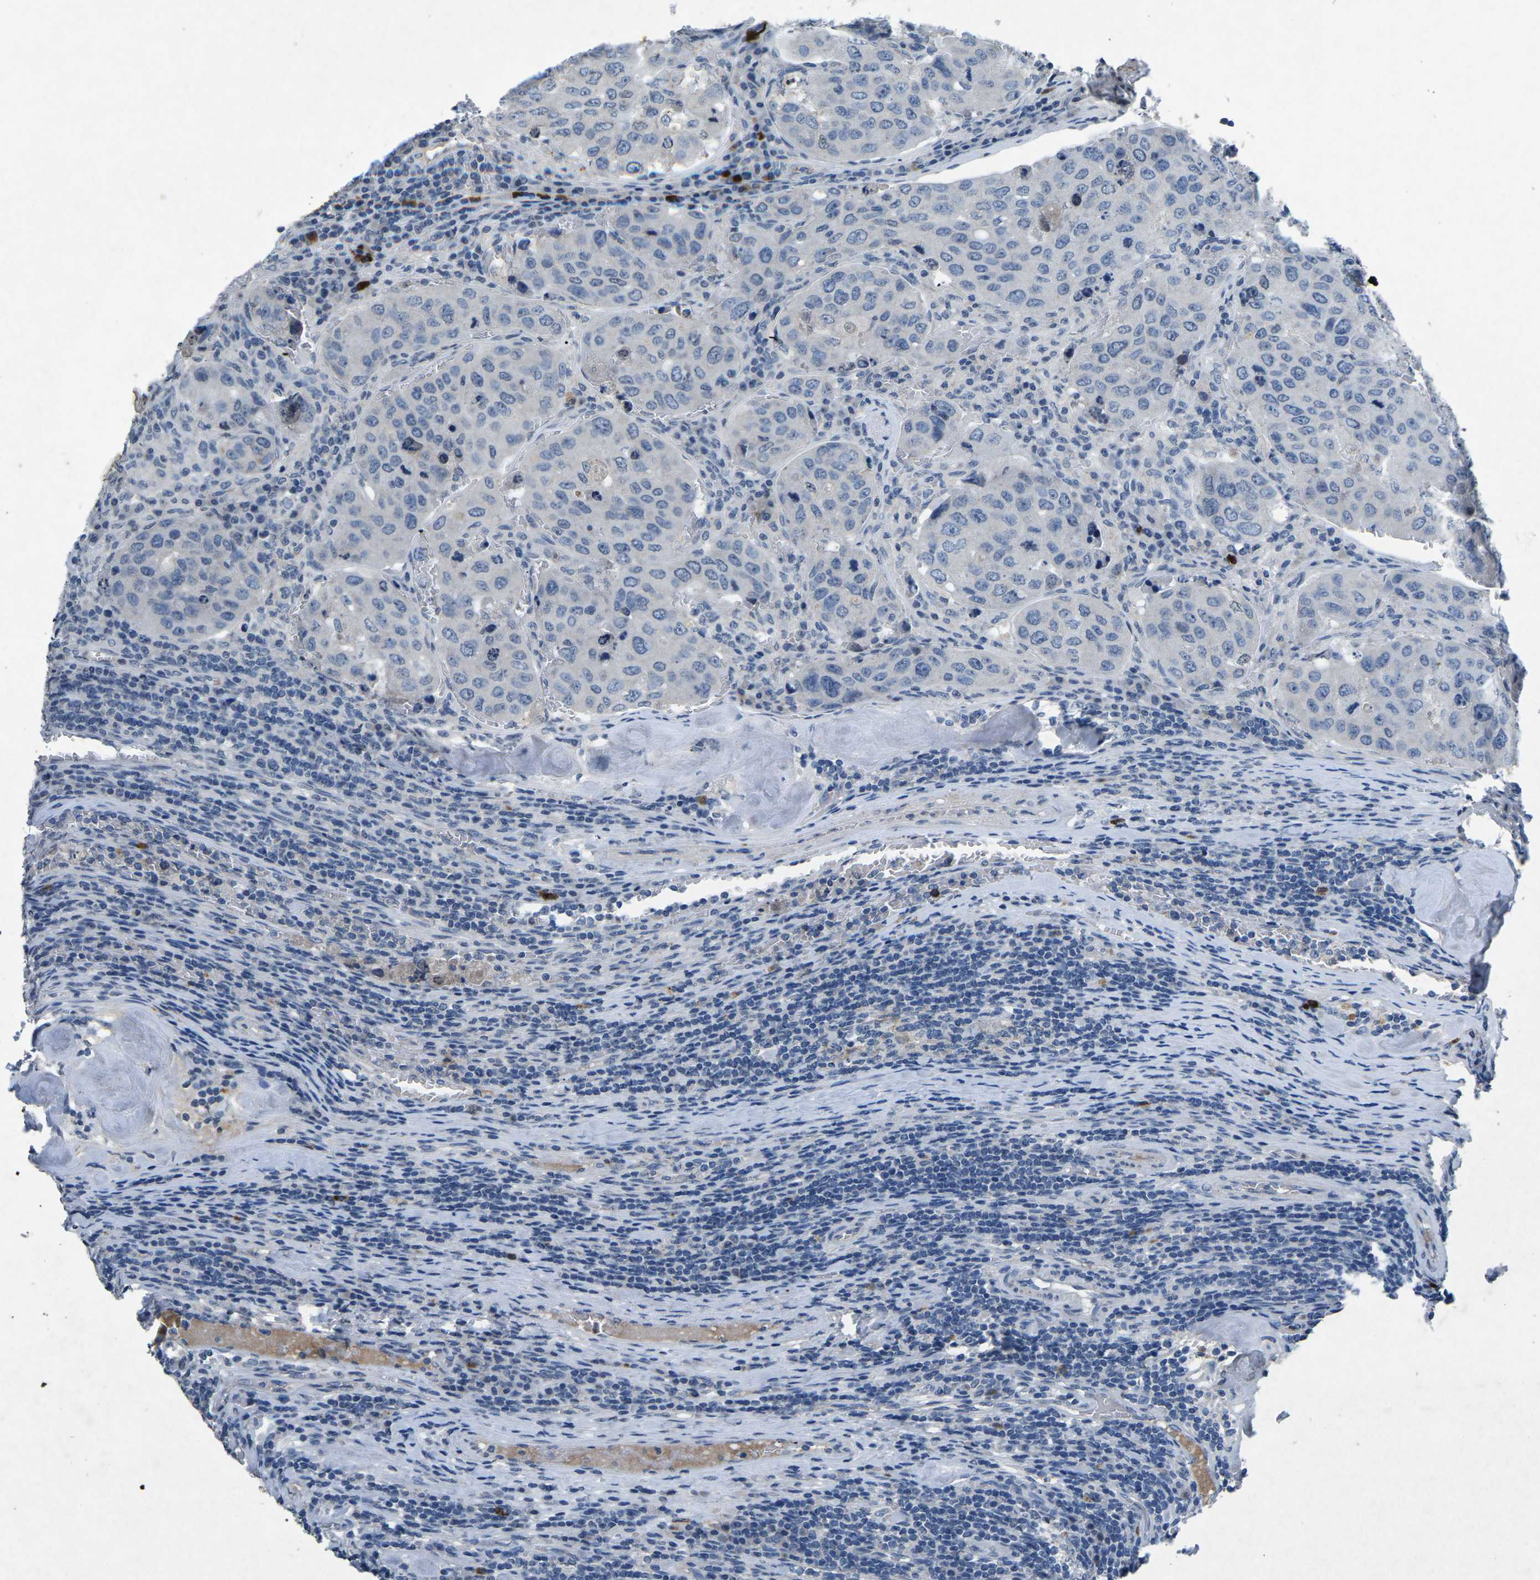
{"staining": {"intensity": "negative", "quantity": "none", "location": "none"}, "tissue": "urothelial cancer", "cell_type": "Tumor cells", "image_type": "cancer", "snomed": [{"axis": "morphology", "description": "Urothelial carcinoma, High grade"}, {"axis": "topography", "description": "Lymph node"}, {"axis": "topography", "description": "Urinary bladder"}], "caption": "Urothelial cancer was stained to show a protein in brown. There is no significant expression in tumor cells.", "gene": "PLG", "patient": {"sex": "male", "age": 51}}